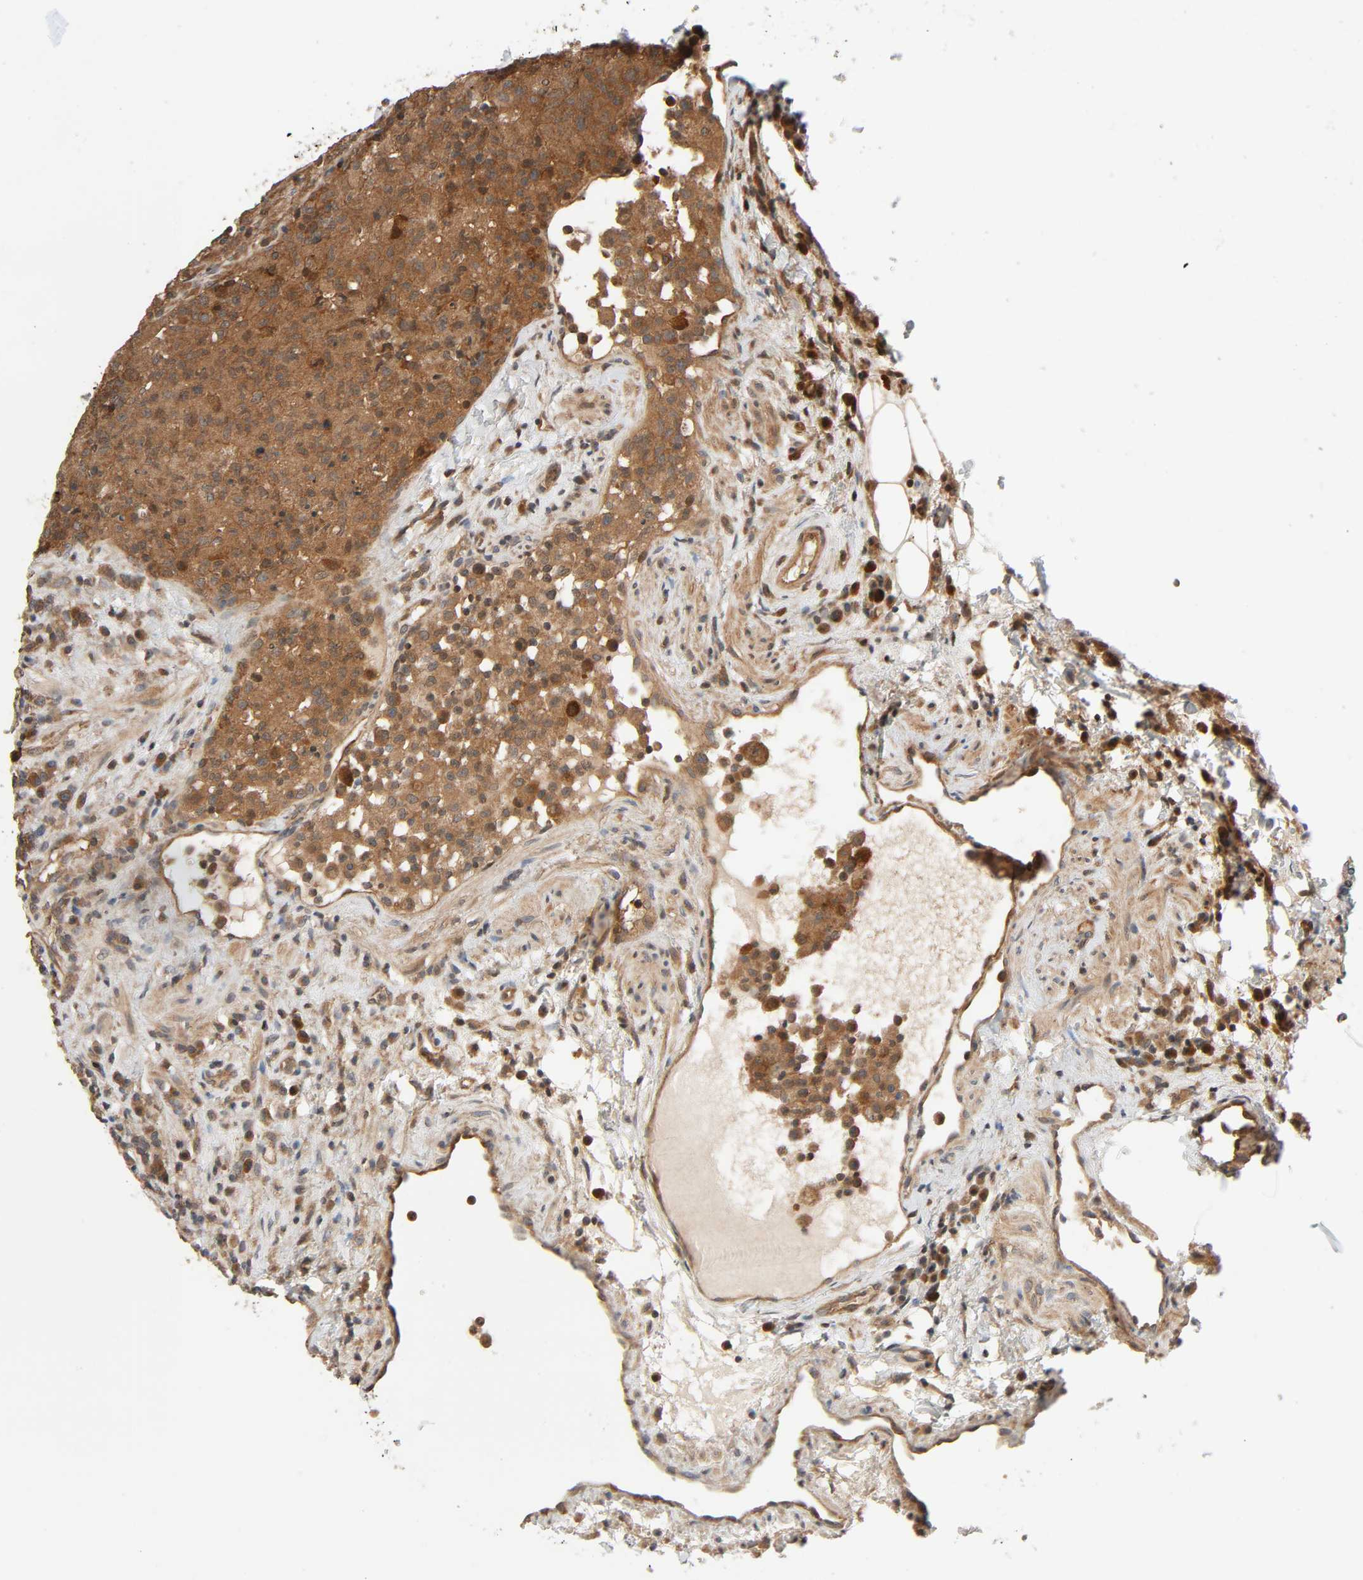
{"staining": {"intensity": "moderate", "quantity": ">75%", "location": "cytoplasmic/membranous,nuclear"}, "tissue": "lymphoma", "cell_type": "Tumor cells", "image_type": "cancer", "snomed": [{"axis": "morphology", "description": "Hodgkin's disease, NOS"}, {"axis": "topography", "description": "Lymph node"}], "caption": "Immunohistochemistry (DAB) staining of human lymphoma demonstrates moderate cytoplasmic/membranous and nuclear protein expression in approximately >75% of tumor cells. (Brightfield microscopy of DAB IHC at high magnification).", "gene": "PPP2R1B", "patient": {"sex": "male", "age": 65}}